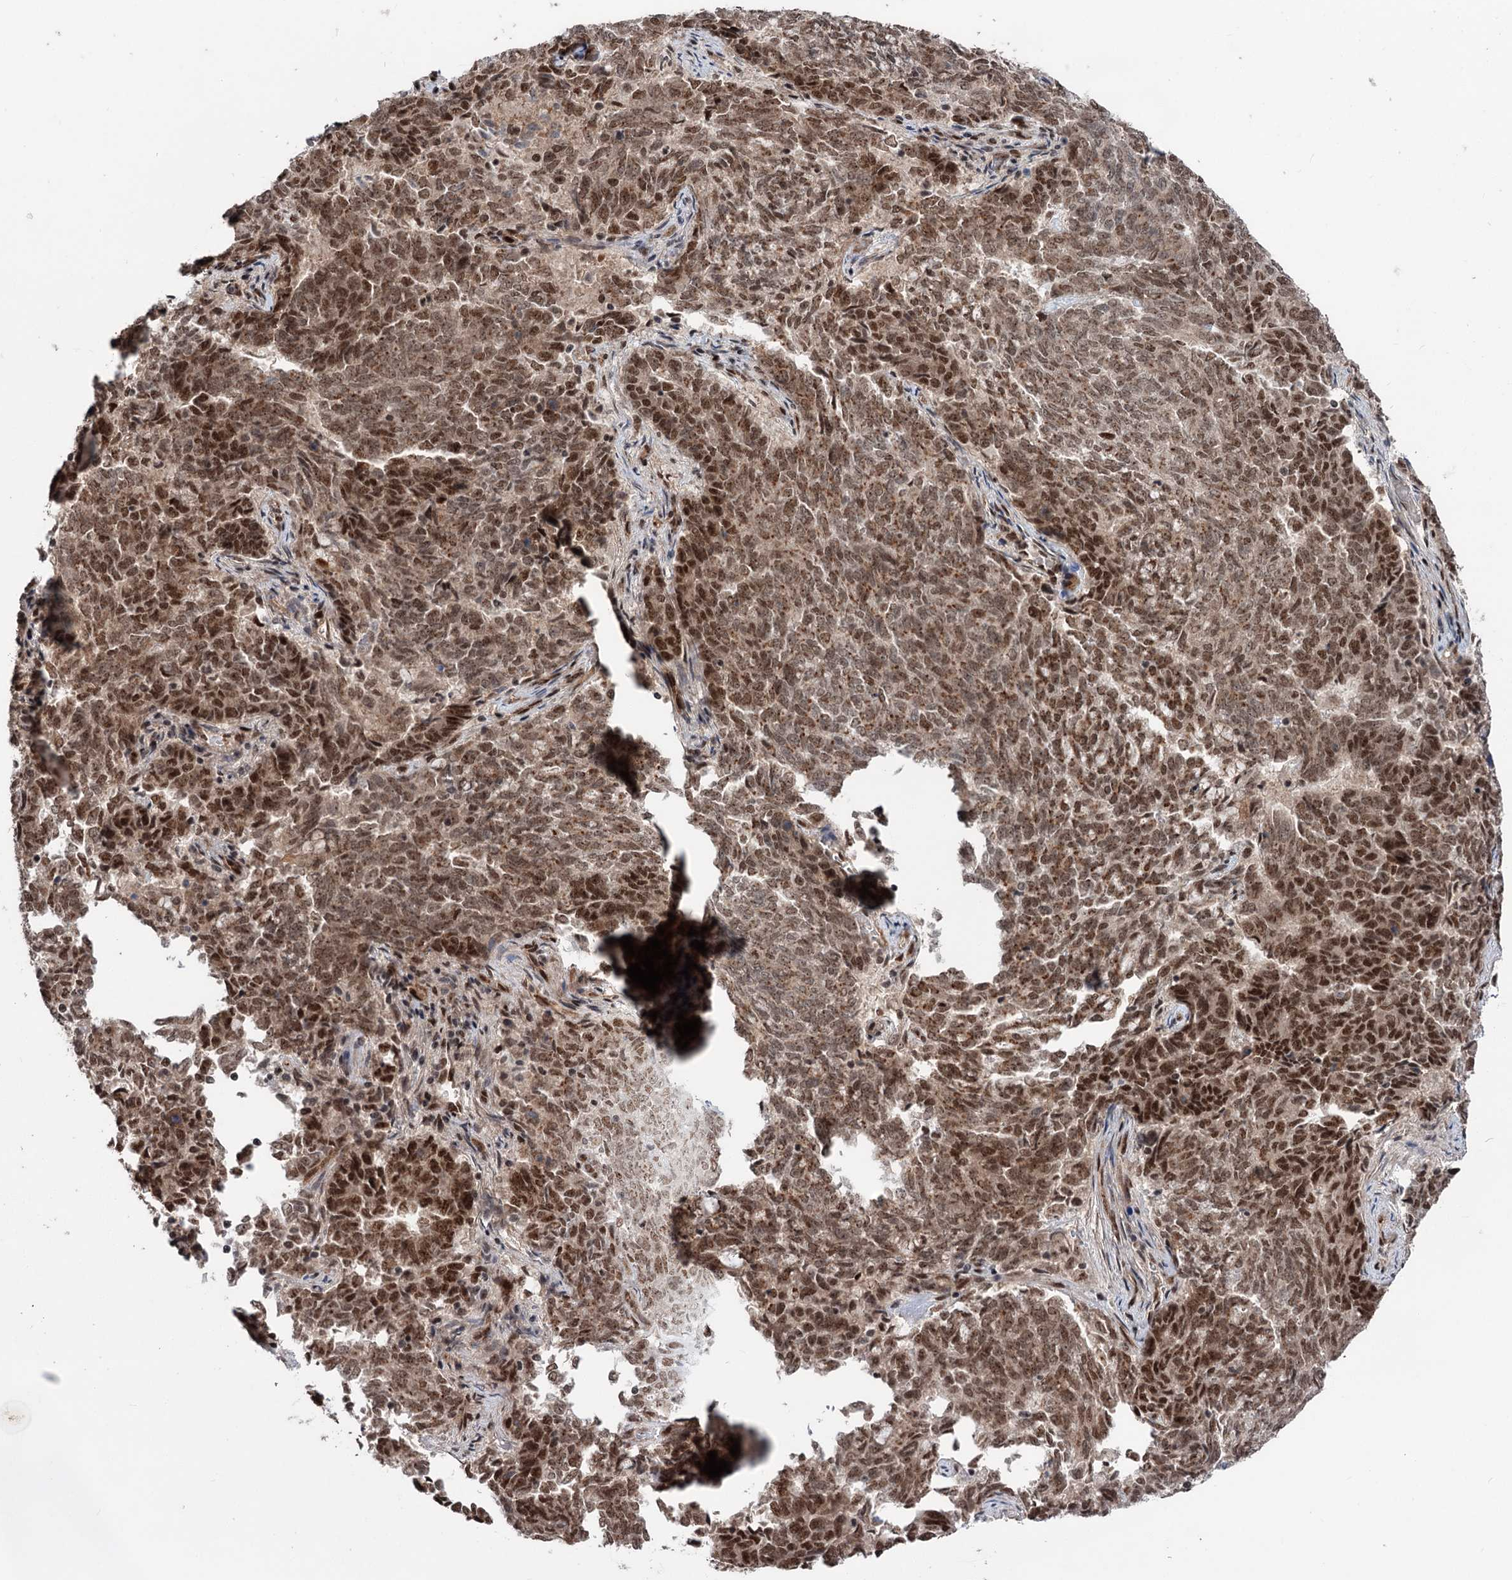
{"staining": {"intensity": "strong", "quantity": ">75%", "location": "cytoplasmic/membranous,nuclear"}, "tissue": "endometrial cancer", "cell_type": "Tumor cells", "image_type": "cancer", "snomed": [{"axis": "morphology", "description": "Adenocarcinoma, NOS"}, {"axis": "topography", "description": "Endometrium"}], "caption": "Immunohistochemistry (IHC) of endometrial adenocarcinoma exhibits high levels of strong cytoplasmic/membranous and nuclear positivity in about >75% of tumor cells.", "gene": "MAML1", "patient": {"sex": "female", "age": 80}}